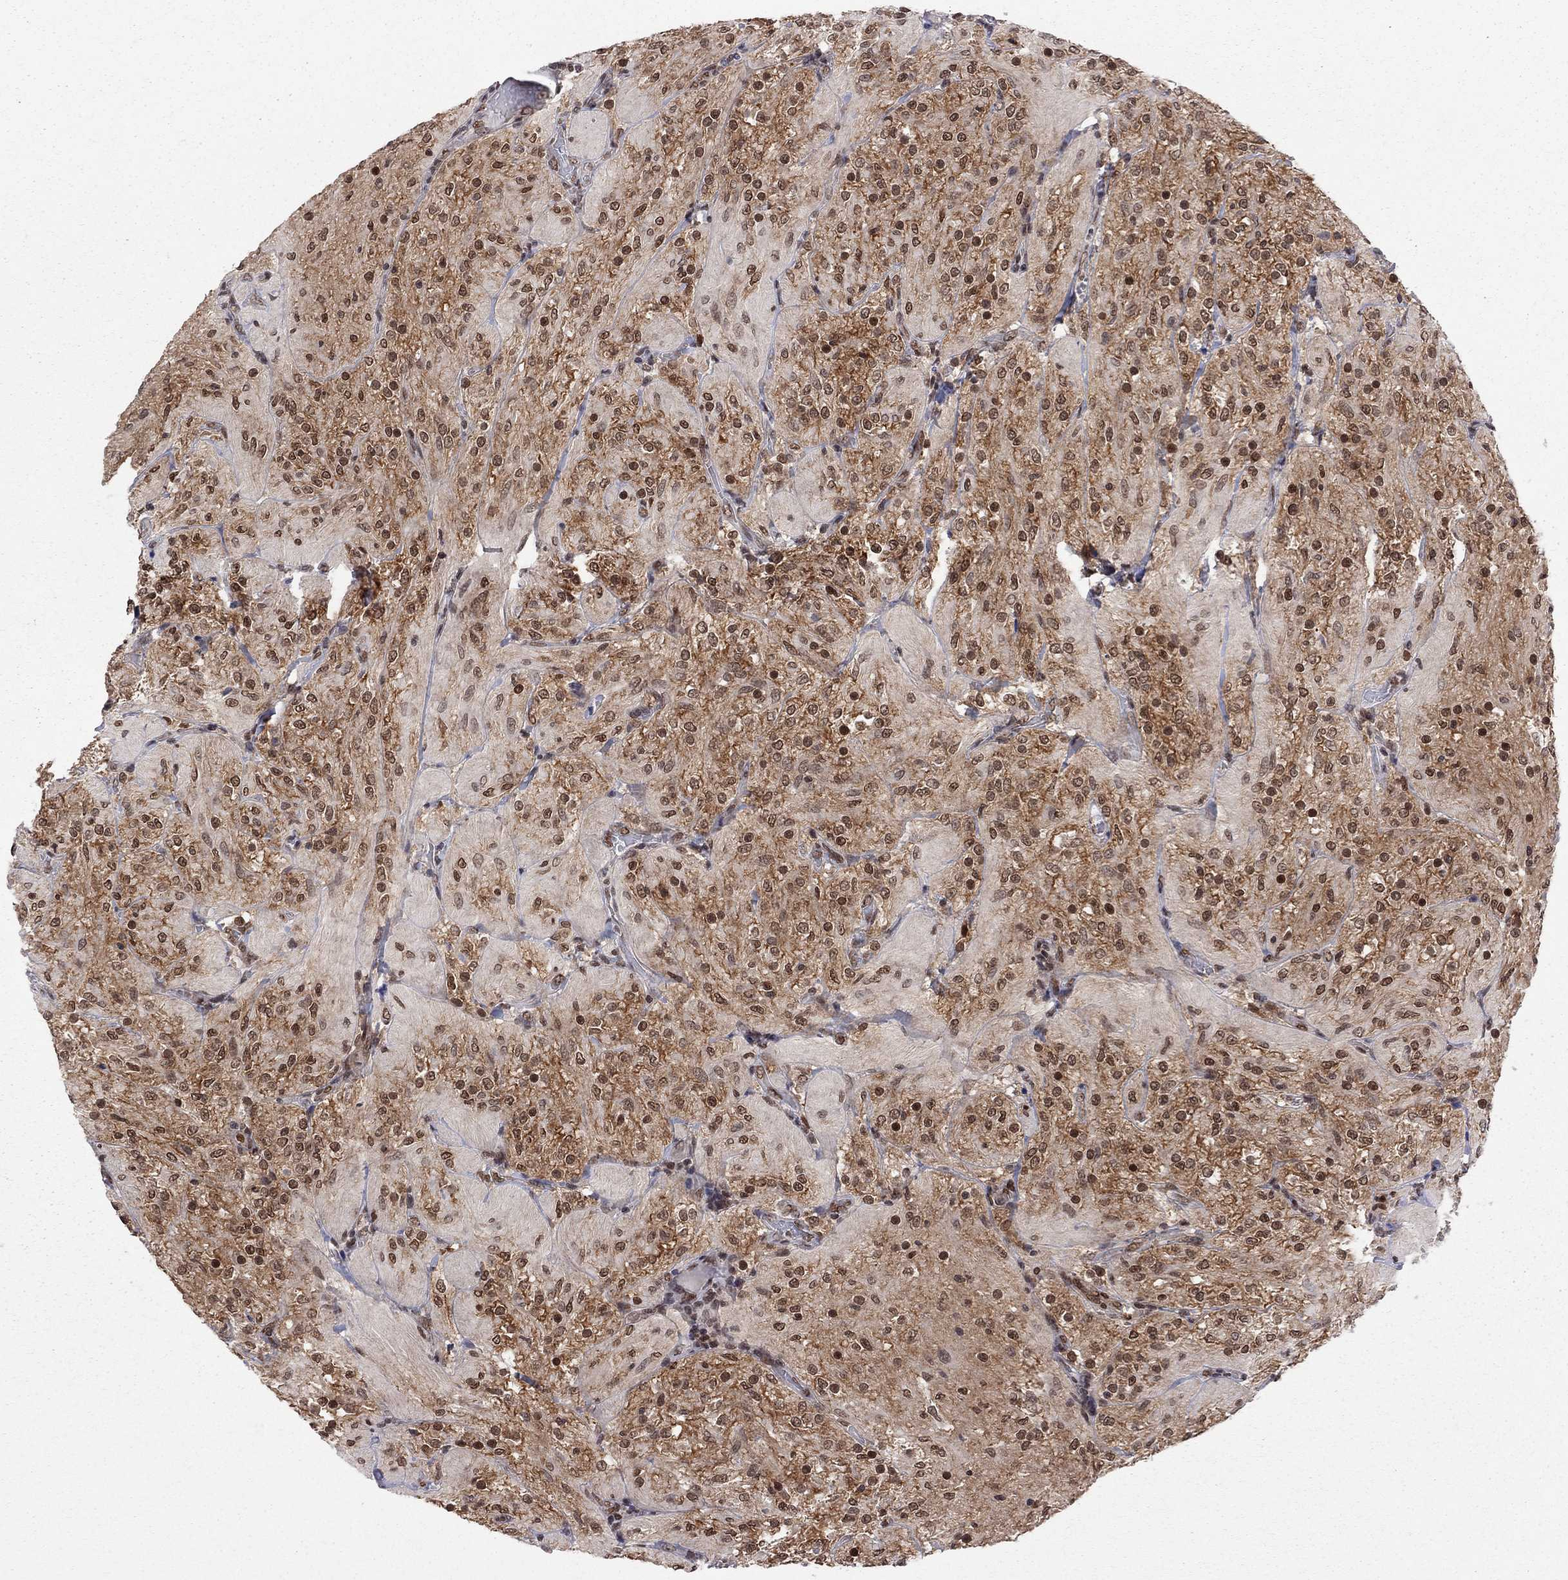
{"staining": {"intensity": "moderate", "quantity": "25%-75%", "location": "nuclear"}, "tissue": "glioma", "cell_type": "Tumor cells", "image_type": "cancer", "snomed": [{"axis": "morphology", "description": "Glioma, malignant, Low grade"}, {"axis": "topography", "description": "Brain"}], "caption": "Immunohistochemical staining of malignant low-grade glioma reveals medium levels of moderate nuclear positivity in approximately 25%-75% of tumor cells.", "gene": "SAP30L", "patient": {"sex": "male", "age": 3}}